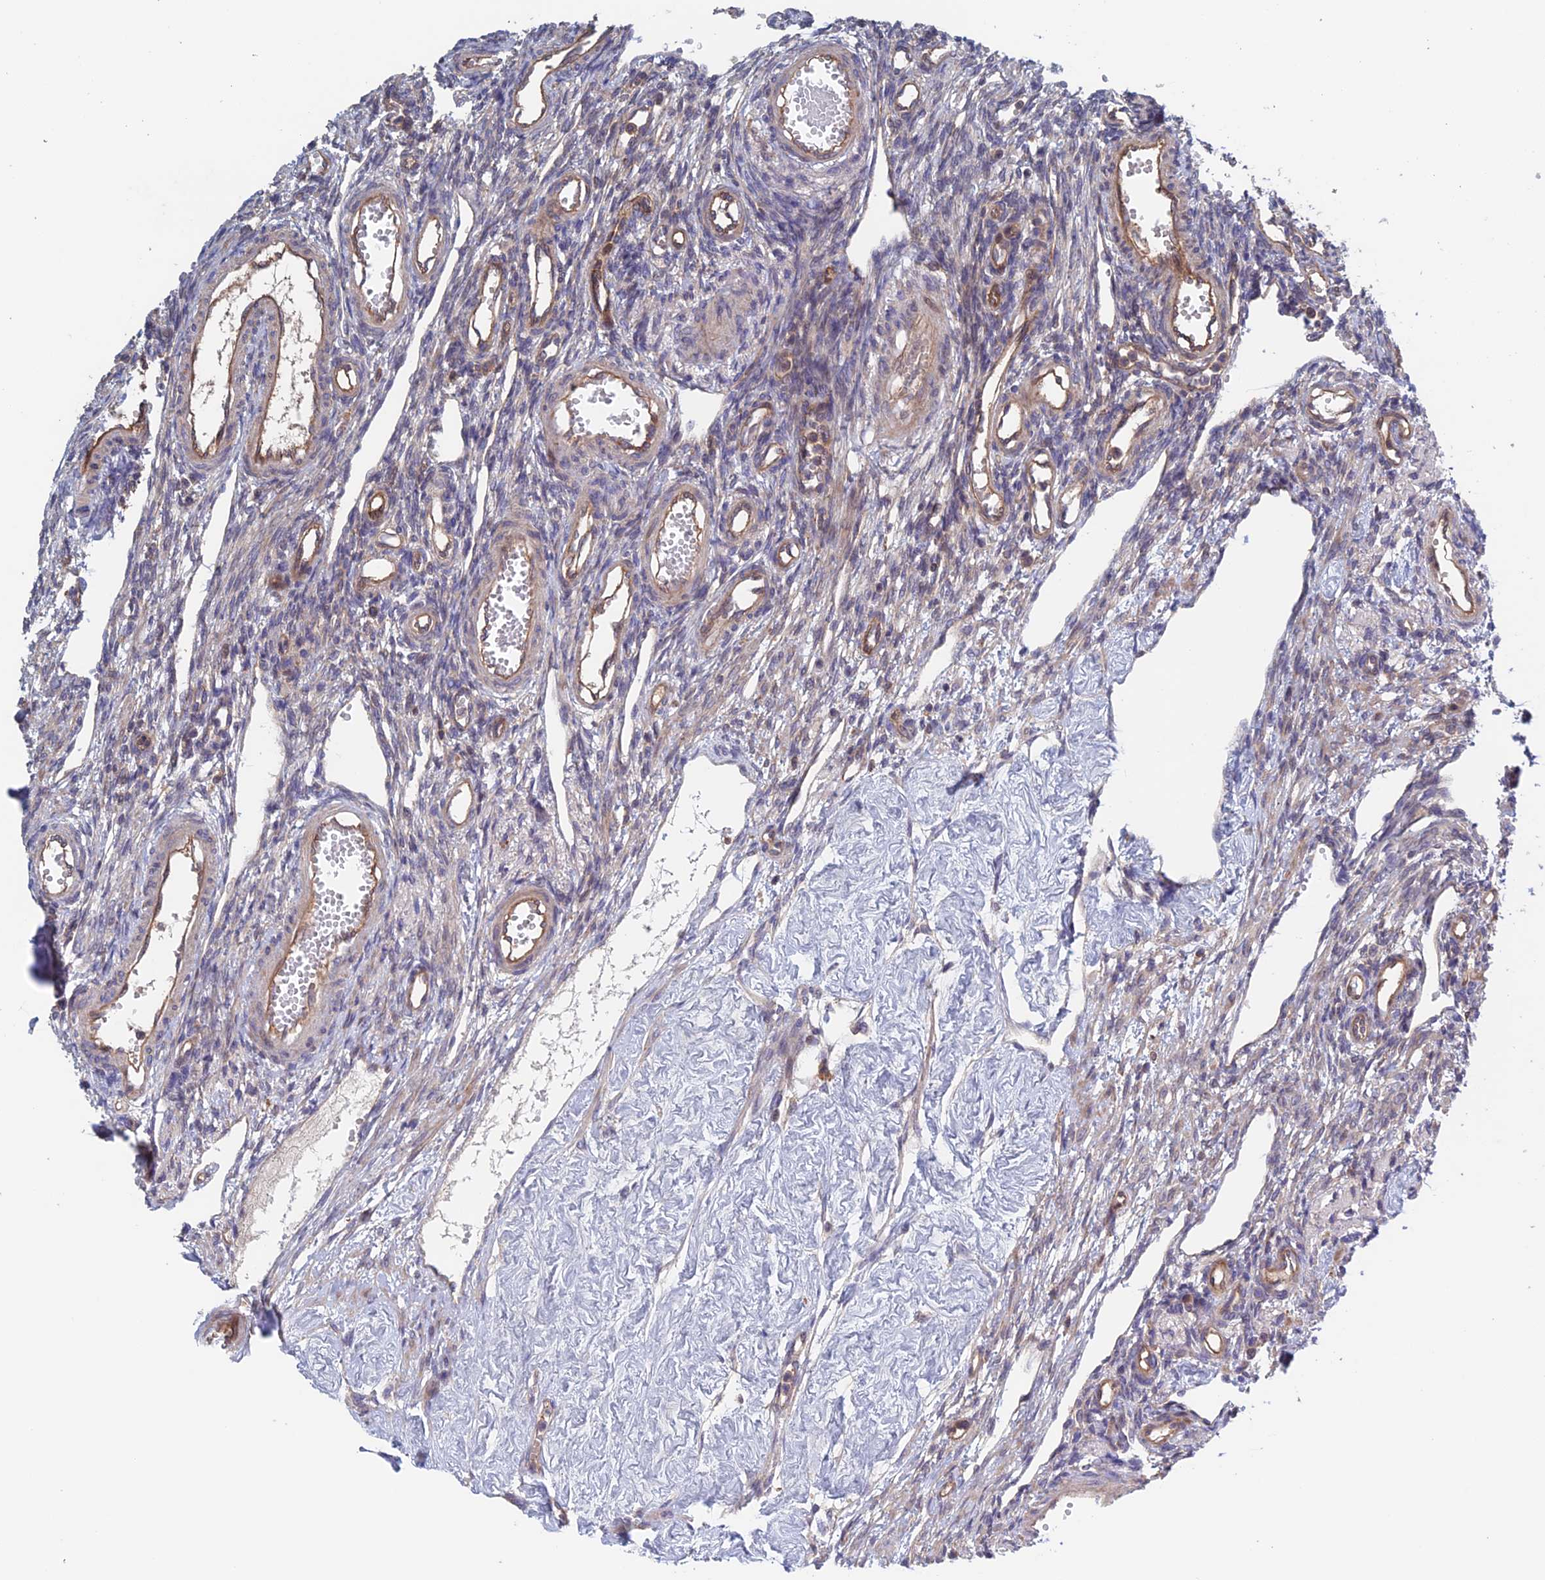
{"staining": {"intensity": "negative", "quantity": "none", "location": "none"}, "tissue": "ovary", "cell_type": "Ovarian stroma cells", "image_type": "normal", "snomed": [{"axis": "morphology", "description": "Normal tissue, NOS"}, {"axis": "morphology", "description": "Cyst, NOS"}, {"axis": "topography", "description": "Ovary"}], "caption": "This micrograph is of unremarkable ovary stained with immunohistochemistry (IHC) to label a protein in brown with the nuclei are counter-stained blue. There is no positivity in ovarian stroma cells. The staining was performed using DAB (3,3'-diaminobenzidine) to visualize the protein expression in brown, while the nuclei were stained in blue with hematoxylin (Magnification: 20x).", "gene": "NUDT16L1", "patient": {"sex": "female", "age": 33}}